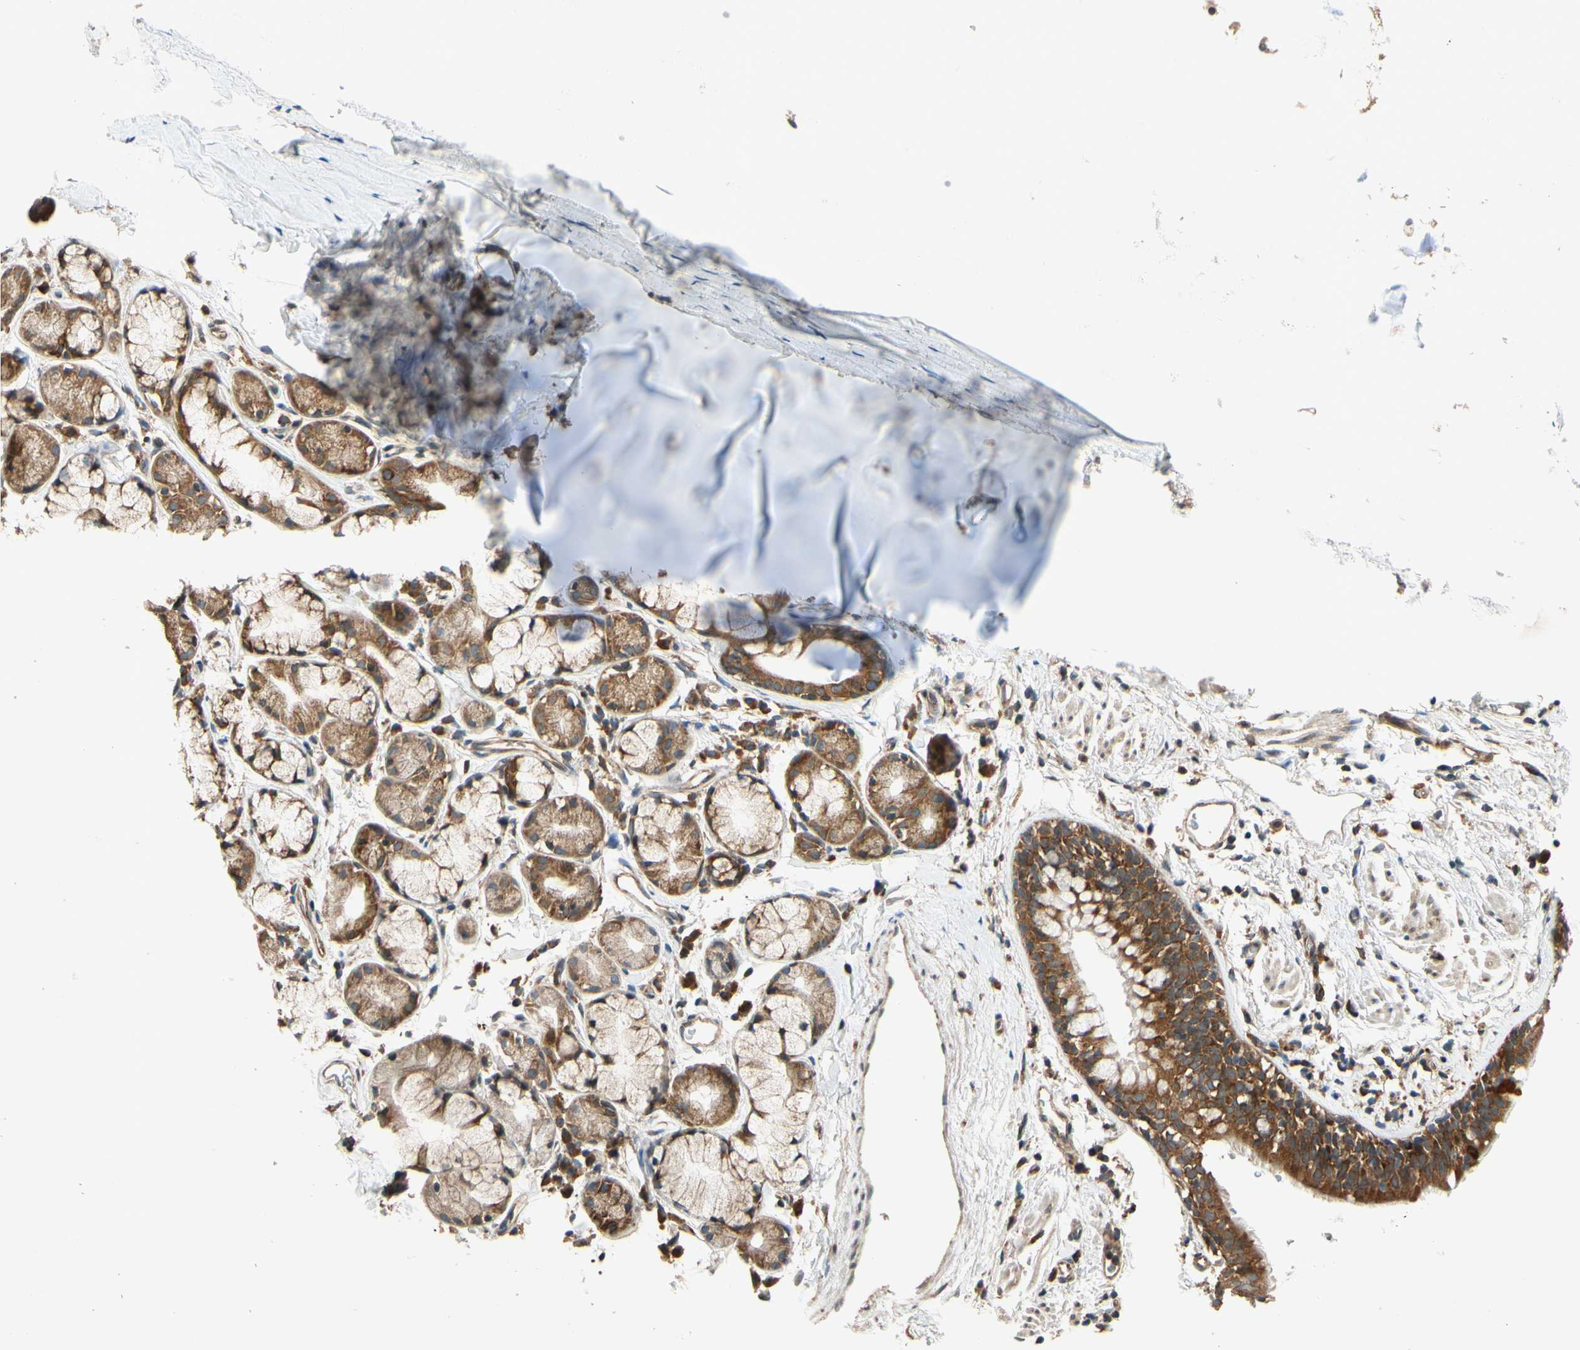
{"staining": {"intensity": "strong", "quantity": ">75%", "location": "cytoplasmic/membranous"}, "tissue": "bronchus", "cell_type": "Respiratory epithelial cells", "image_type": "normal", "snomed": [{"axis": "morphology", "description": "Normal tissue, NOS"}, {"axis": "morphology", "description": "Malignant melanoma, Metastatic site"}, {"axis": "topography", "description": "Bronchus"}, {"axis": "topography", "description": "Lung"}], "caption": "IHC of normal human bronchus demonstrates high levels of strong cytoplasmic/membranous expression in about >75% of respiratory epithelial cells. The protein is stained brown, and the nuclei are stained in blue (DAB (3,3'-diaminobenzidine) IHC with brightfield microscopy, high magnification).", "gene": "ANKHD1", "patient": {"sex": "male", "age": 64}}